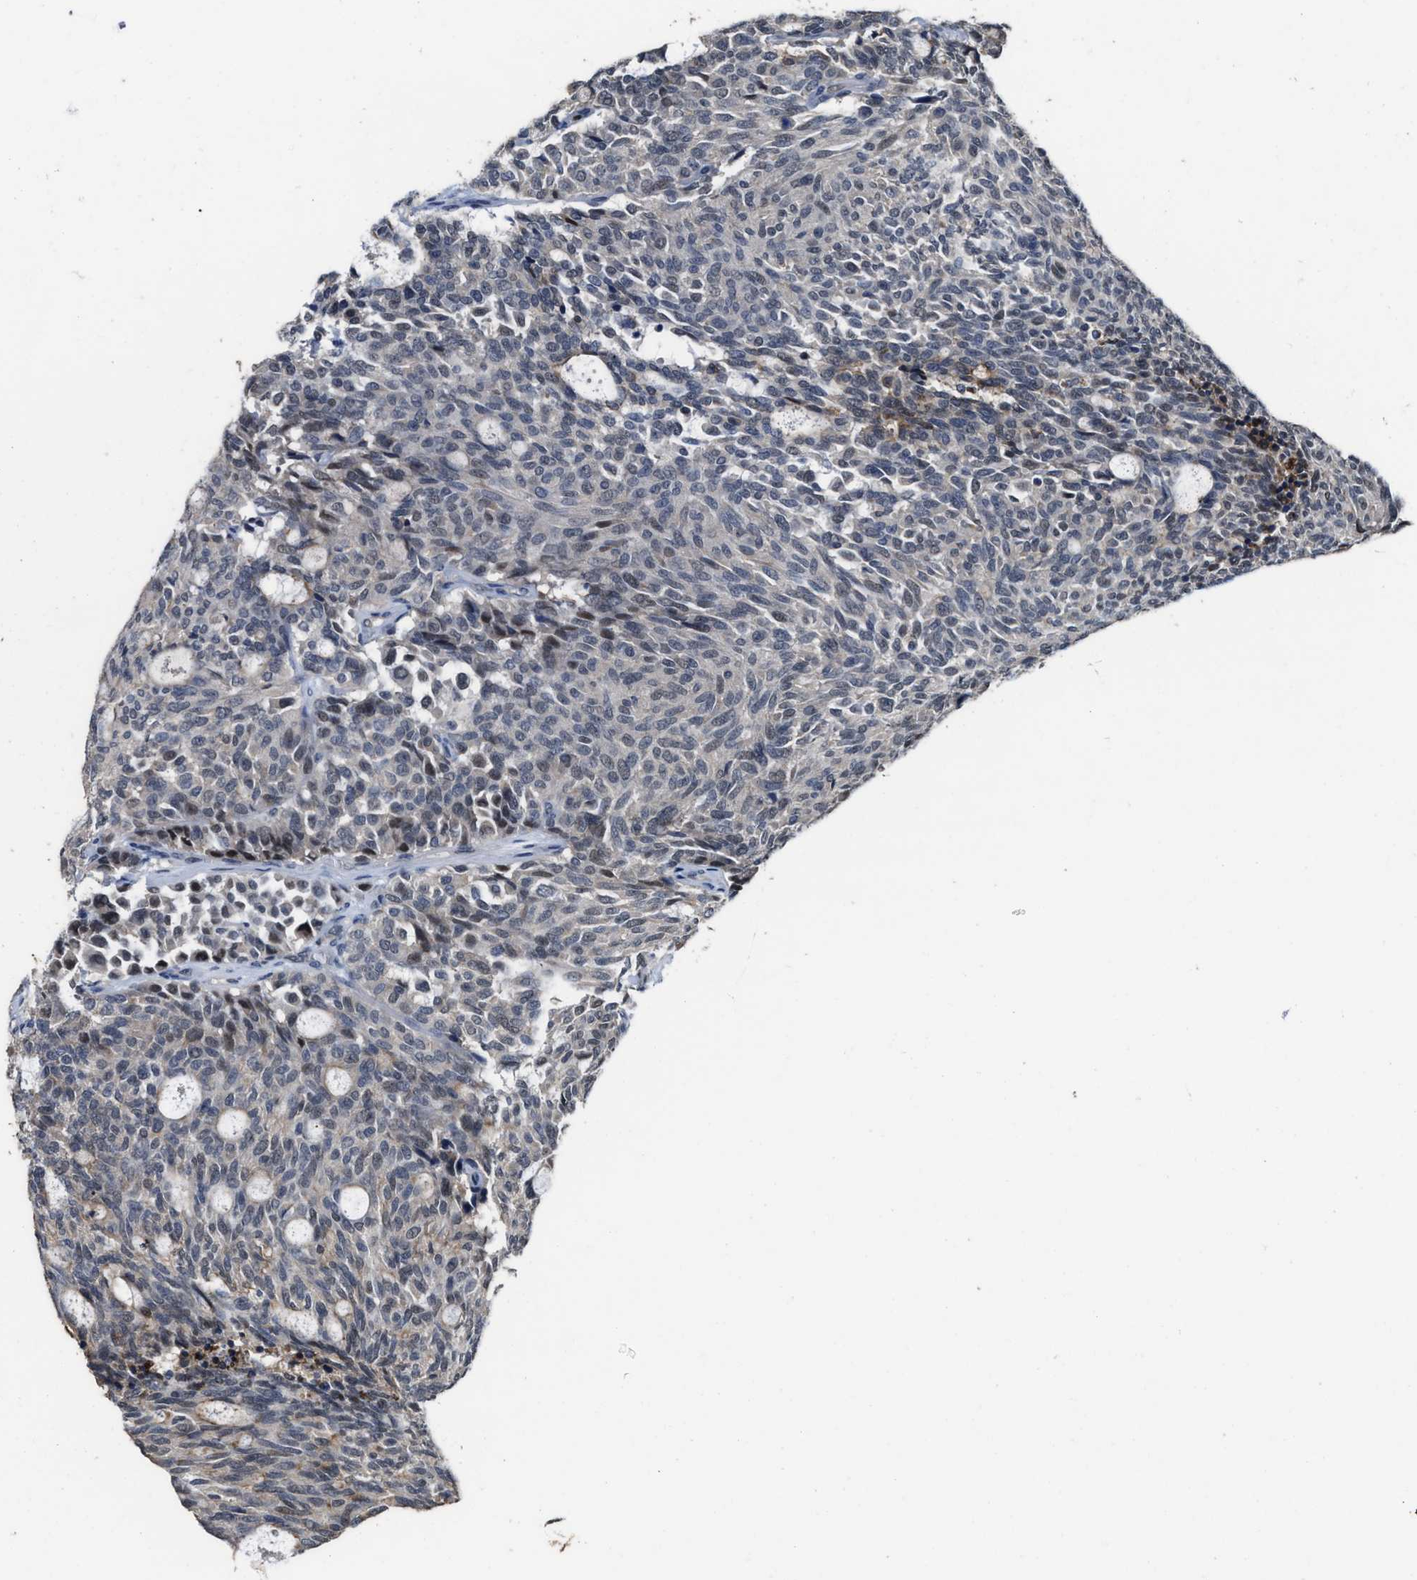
{"staining": {"intensity": "weak", "quantity": "<25%", "location": "nuclear"}, "tissue": "carcinoid", "cell_type": "Tumor cells", "image_type": "cancer", "snomed": [{"axis": "morphology", "description": "Carcinoid, malignant, NOS"}, {"axis": "topography", "description": "Pancreas"}], "caption": "Micrograph shows no protein staining in tumor cells of carcinoid (malignant) tissue.", "gene": "ZNF20", "patient": {"sex": "female", "age": 54}}